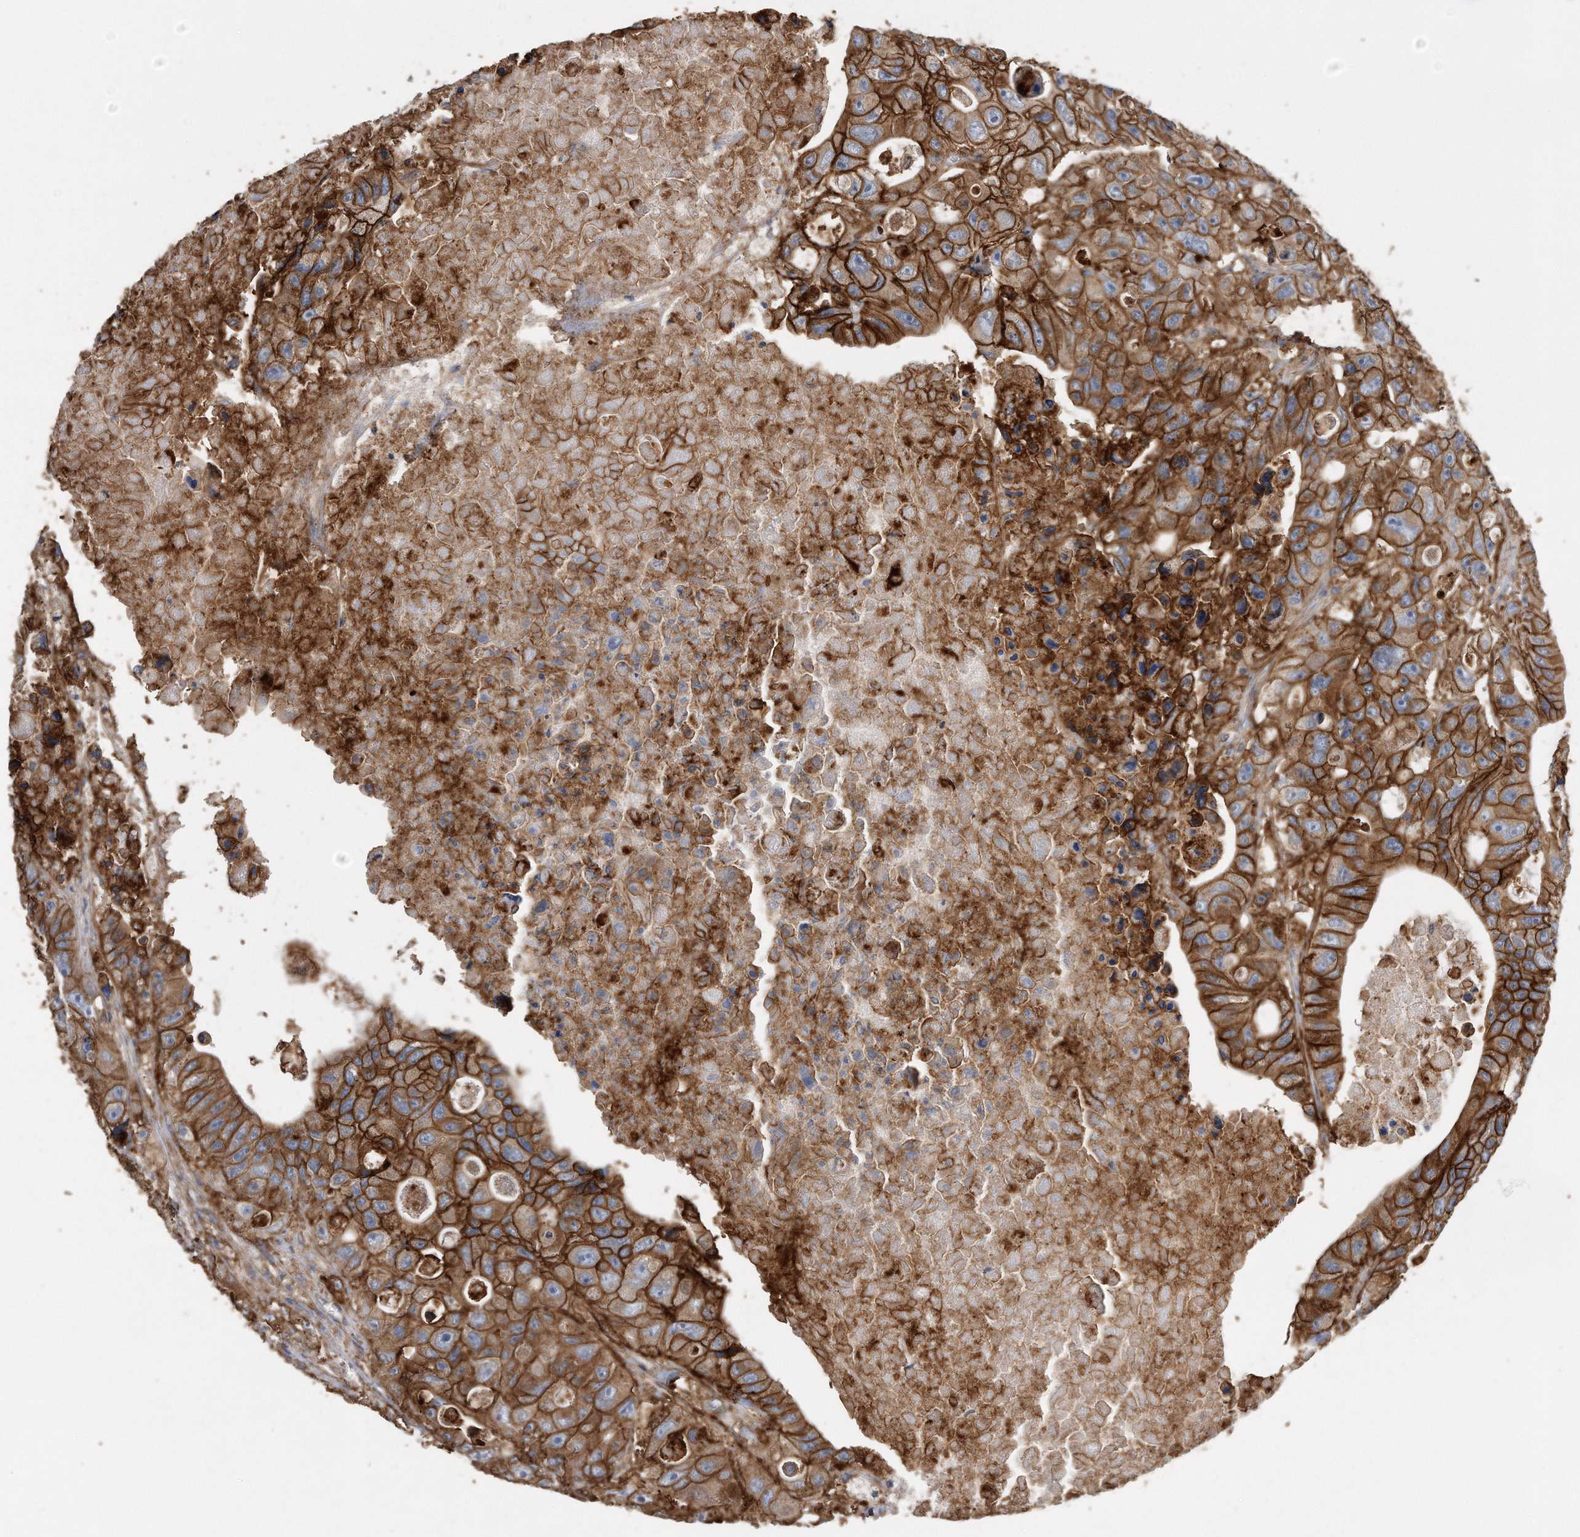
{"staining": {"intensity": "moderate", "quantity": ">75%", "location": "cytoplasmic/membranous"}, "tissue": "colorectal cancer", "cell_type": "Tumor cells", "image_type": "cancer", "snomed": [{"axis": "morphology", "description": "Adenocarcinoma, NOS"}, {"axis": "topography", "description": "Colon"}], "caption": "Tumor cells exhibit medium levels of moderate cytoplasmic/membranous expression in about >75% of cells in colorectal adenocarcinoma. Using DAB (brown) and hematoxylin (blue) stains, captured at high magnification using brightfield microscopy.", "gene": "CDCP1", "patient": {"sex": "female", "age": 46}}